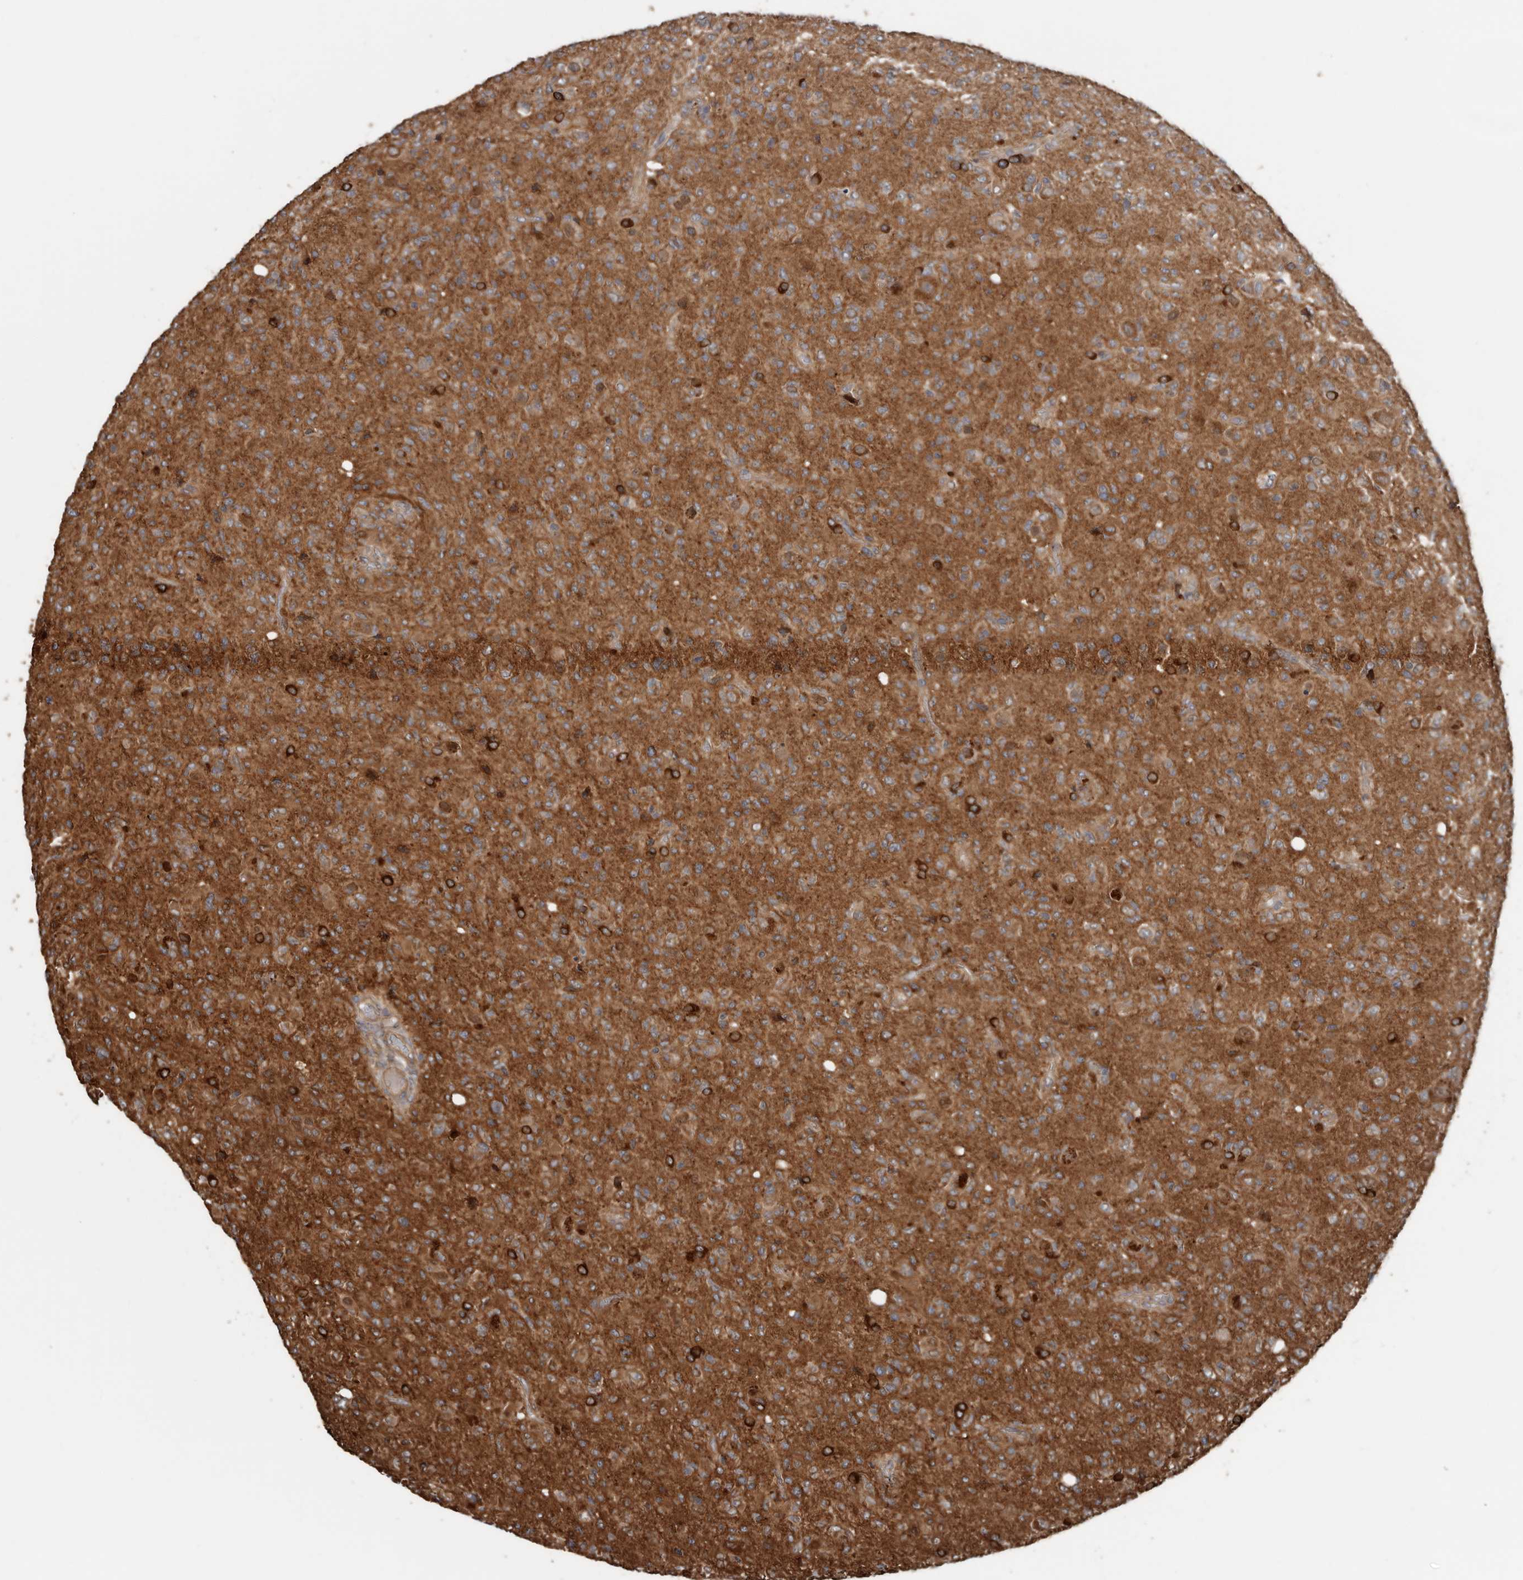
{"staining": {"intensity": "moderate", "quantity": ">75%", "location": "cytoplasmic/membranous"}, "tissue": "glioma", "cell_type": "Tumor cells", "image_type": "cancer", "snomed": [{"axis": "morphology", "description": "Glioma, malignant, High grade"}, {"axis": "topography", "description": "Brain"}], "caption": "The photomicrograph demonstrates staining of malignant glioma (high-grade), revealing moderate cytoplasmic/membranous protein staining (brown color) within tumor cells. (Stains: DAB in brown, nuclei in blue, Microscopy: brightfield microscopy at high magnification).", "gene": "EXOC3L1", "patient": {"sex": "female", "age": 57}}